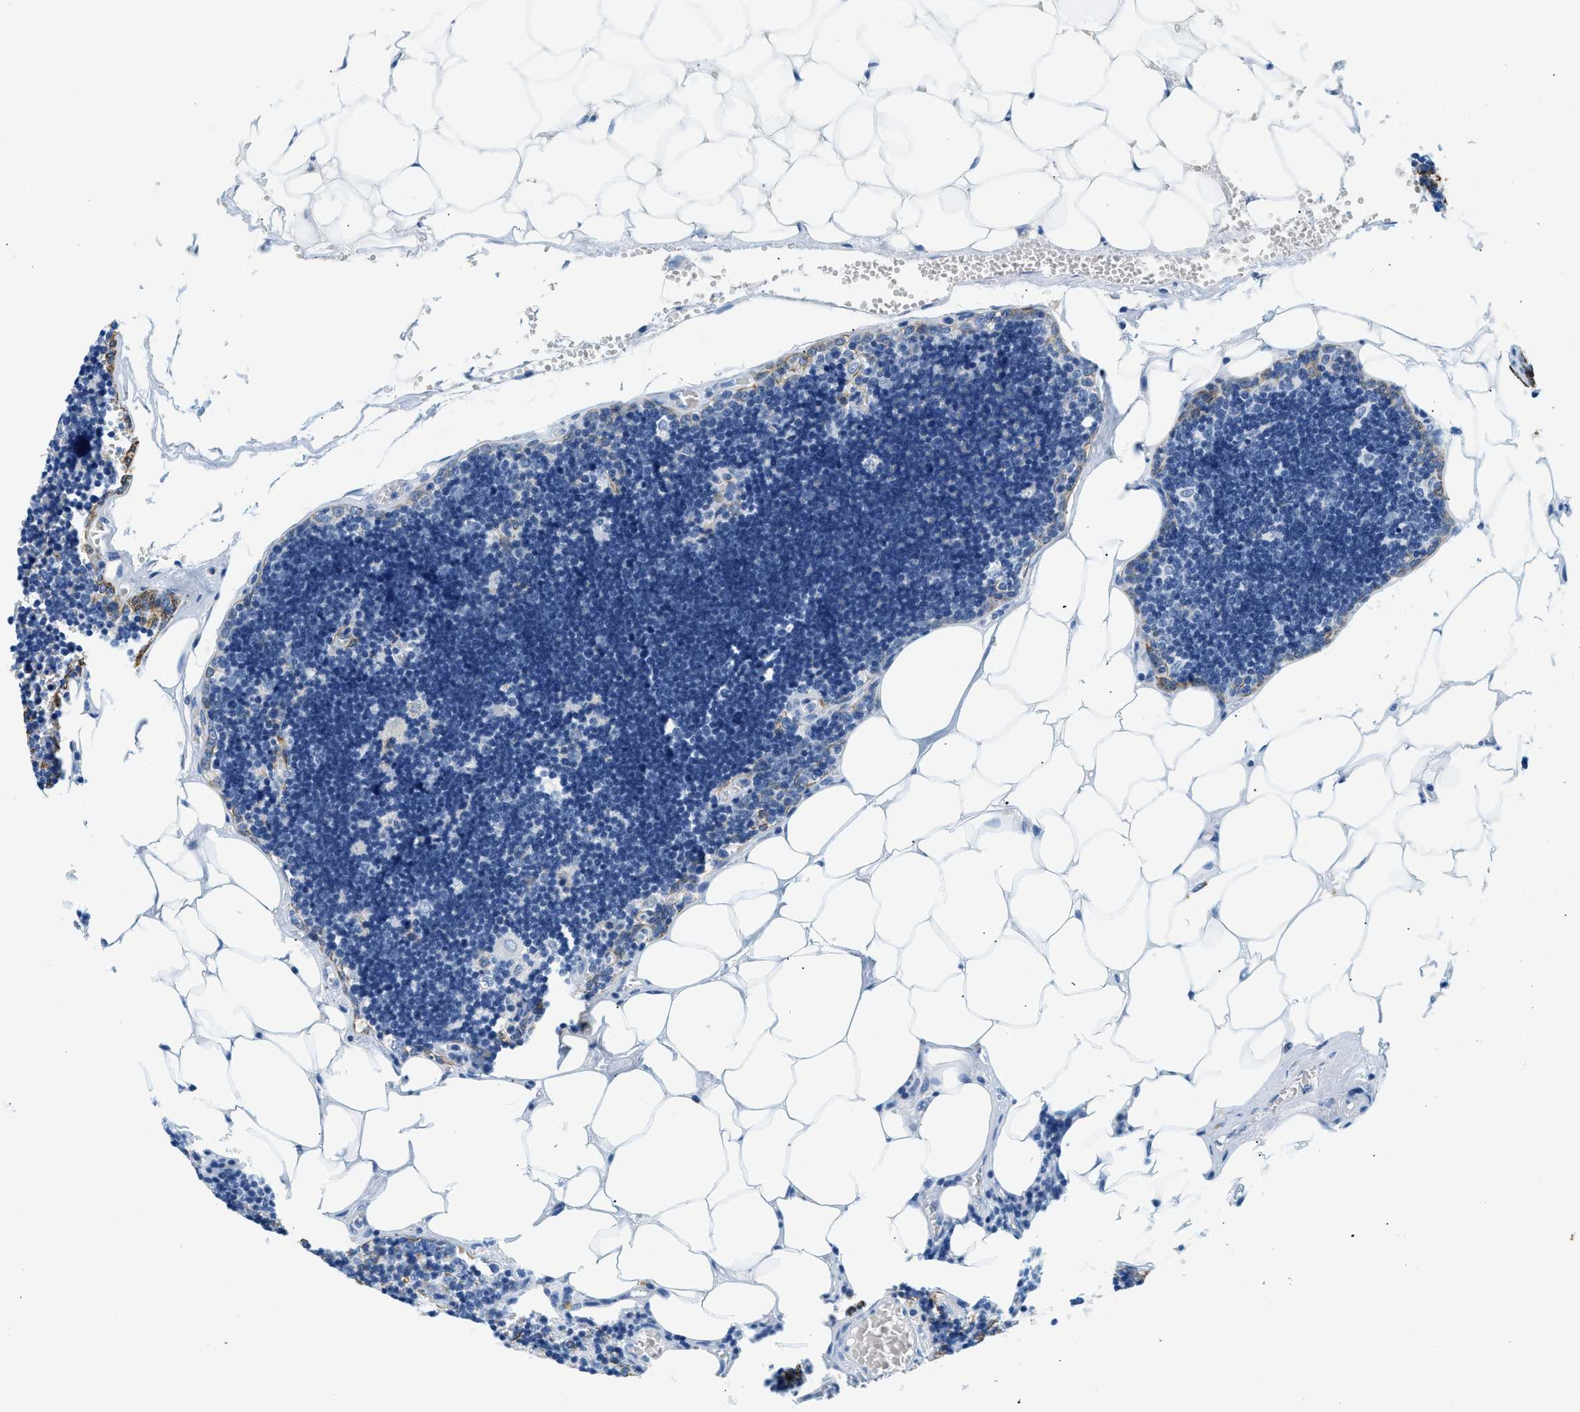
{"staining": {"intensity": "negative", "quantity": "none", "location": "none"}, "tissue": "lymph node", "cell_type": "Germinal center cells", "image_type": "normal", "snomed": [{"axis": "morphology", "description": "Normal tissue, NOS"}, {"axis": "topography", "description": "Lymph node"}], "caption": "This image is of normal lymph node stained with IHC to label a protein in brown with the nuclei are counter-stained blue. There is no staining in germinal center cells. The staining was performed using DAB to visualize the protein expression in brown, while the nuclei were stained in blue with hematoxylin (Magnification: 20x).", "gene": "STXBP2", "patient": {"sex": "male", "age": 33}}